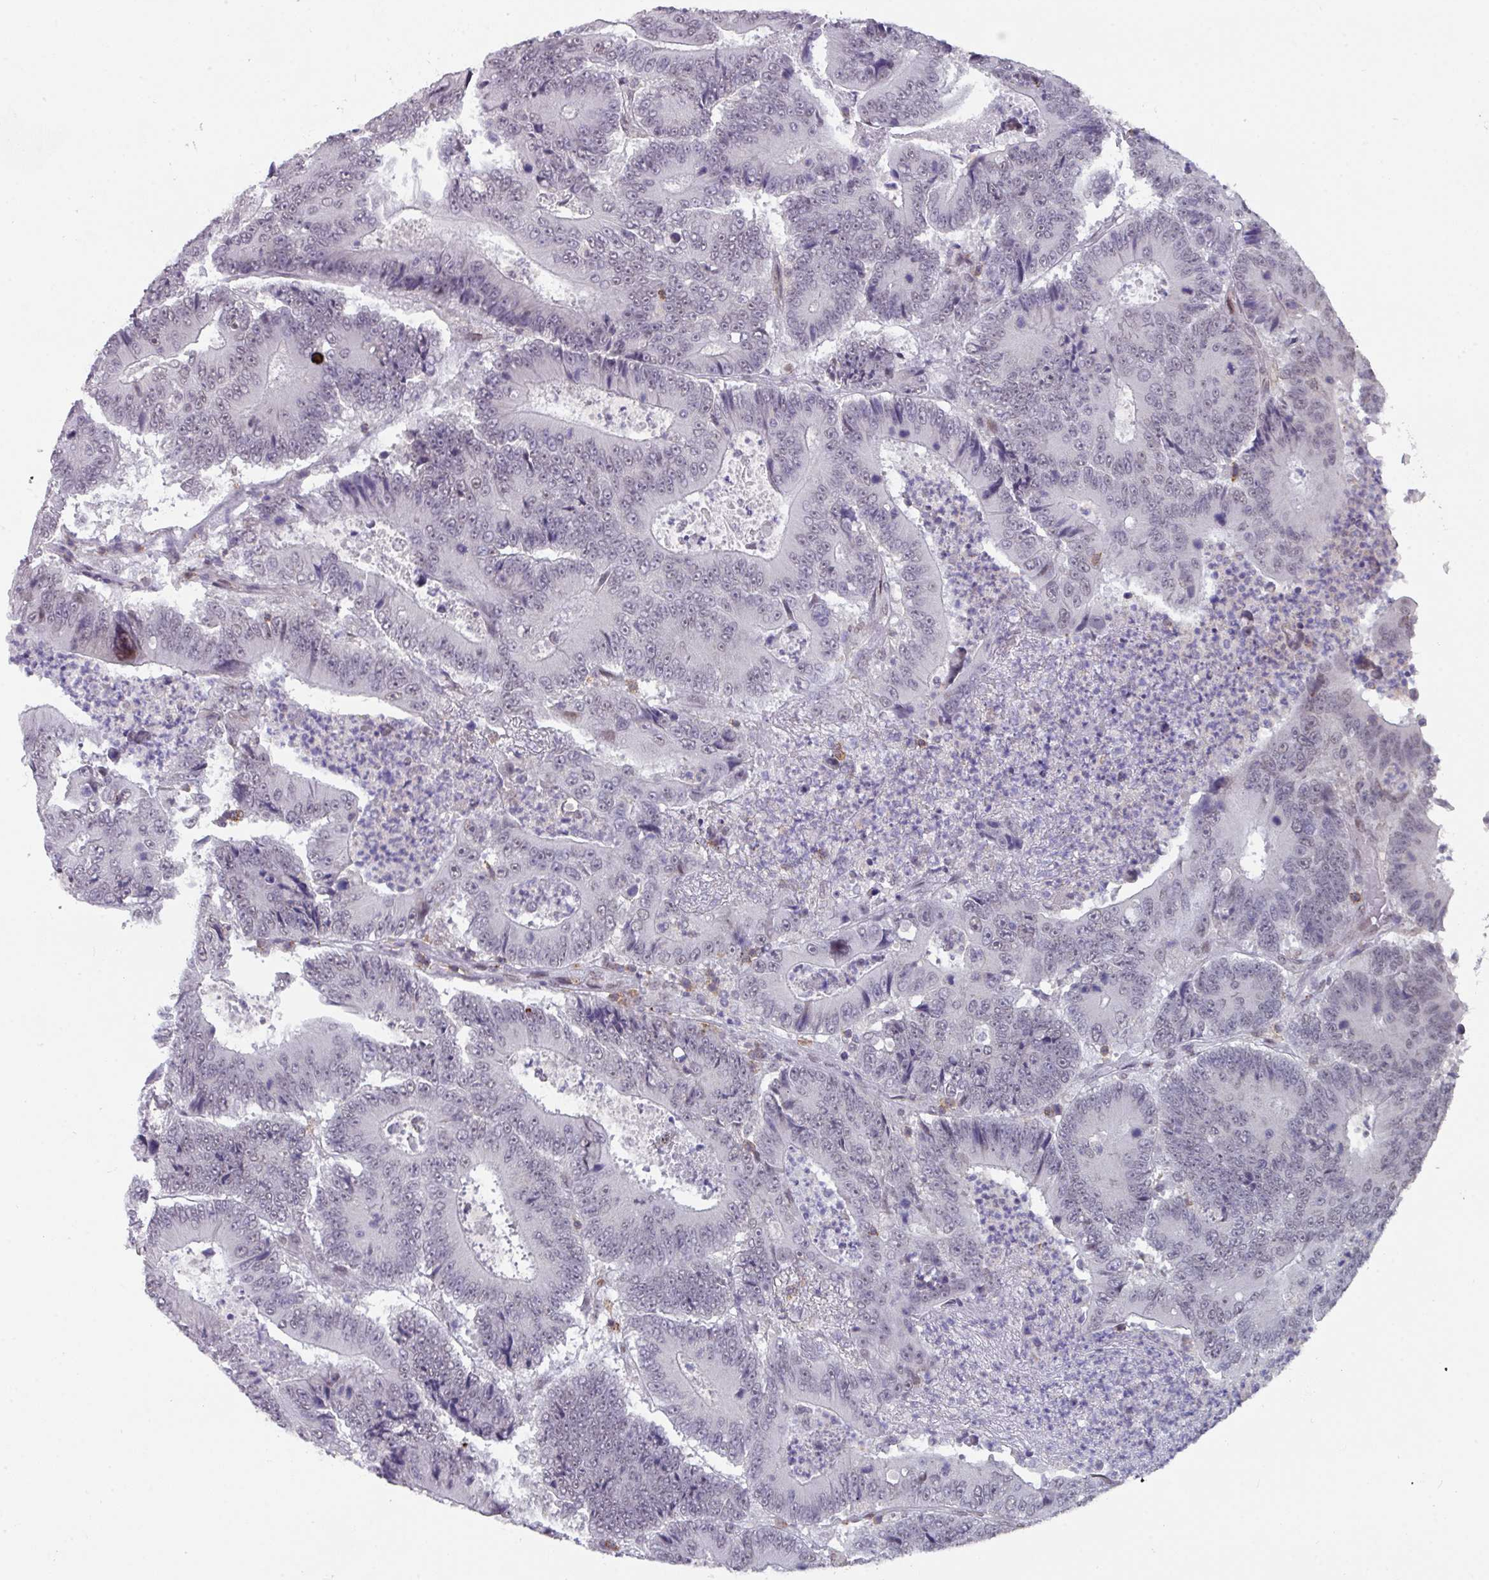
{"staining": {"intensity": "weak", "quantity": "<25%", "location": "nuclear"}, "tissue": "colorectal cancer", "cell_type": "Tumor cells", "image_type": "cancer", "snomed": [{"axis": "morphology", "description": "Adenocarcinoma, NOS"}, {"axis": "topography", "description": "Colon"}], "caption": "The image reveals no staining of tumor cells in colorectal adenocarcinoma.", "gene": "RASAL3", "patient": {"sex": "male", "age": 83}}